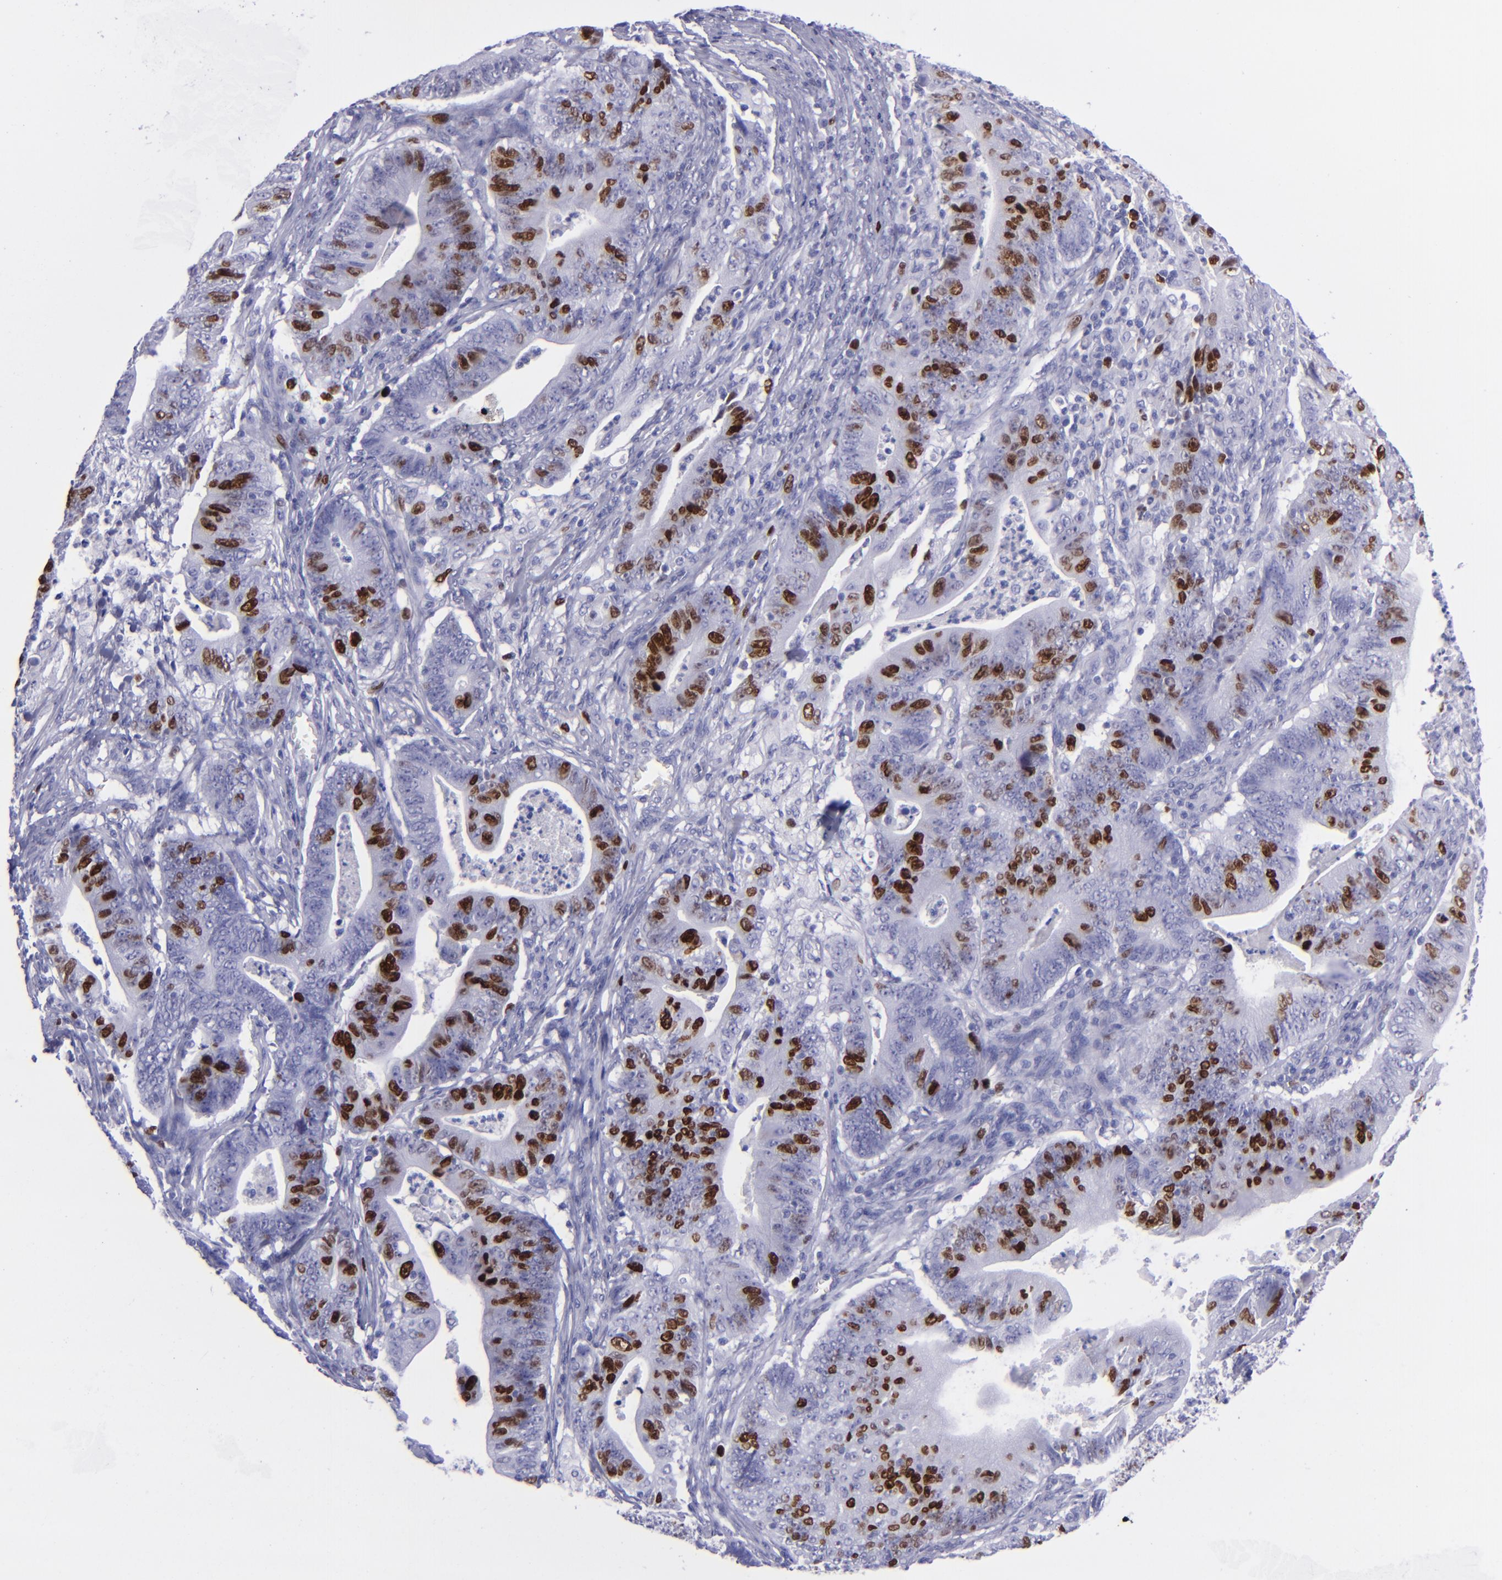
{"staining": {"intensity": "strong", "quantity": "25%-75%", "location": "nuclear"}, "tissue": "stomach cancer", "cell_type": "Tumor cells", "image_type": "cancer", "snomed": [{"axis": "morphology", "description": "Adenocarcinoma, NOS"}, {"axis": "topography", "description": "Stomach, lower"}], "caption": "IHC micrograph of neoplastic tissue: adenocarcinoma (stomach) stained using immunohistochemistry (IHC) shows high levels of strong protein expression localized specifically in the nuclear of tumor cells, appearing as a nuclear brown color.", "gene": "TOP2A", "patient": {"sex": "female", "age": 86}}